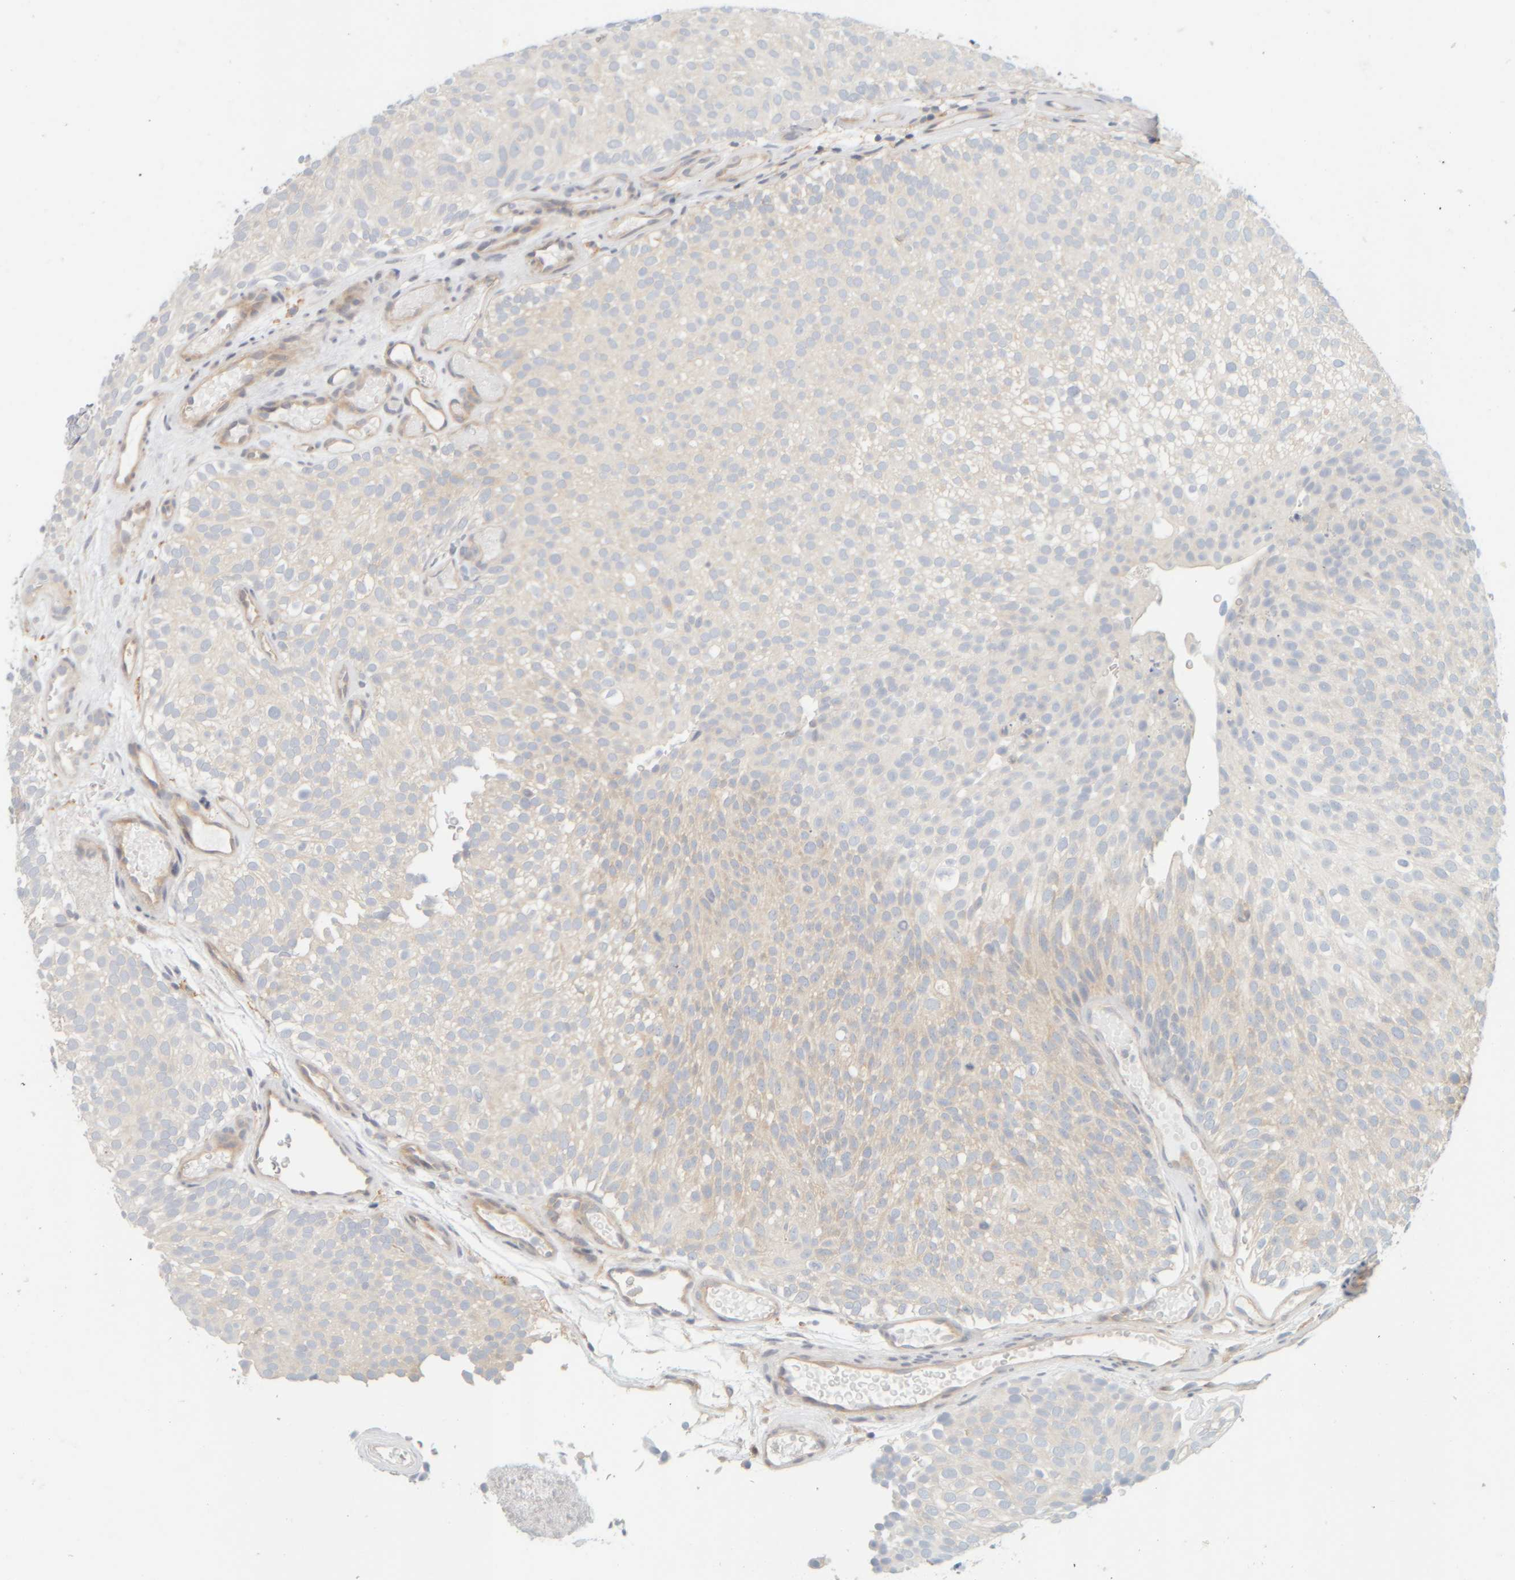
{"staining": {"intensity": "negative", "quantity": "none", "location": "none"}, "tissue": "urothelial cancer", "cell_type": "Tumor cells", "image_type": "cancer", "snomed": [{"axis": "morphology", "description": "Urothelial carcinoma, Low grade"}, {"axis": "topography", "description": "Urinary bladder"}], "caption": "There is no significant staining in tumor cells of urothelial cancer. Nuclei are stained in blue.", "gene": "PTGES3L-AARSD1", "patient": {"sex": "male", "age": 78}}